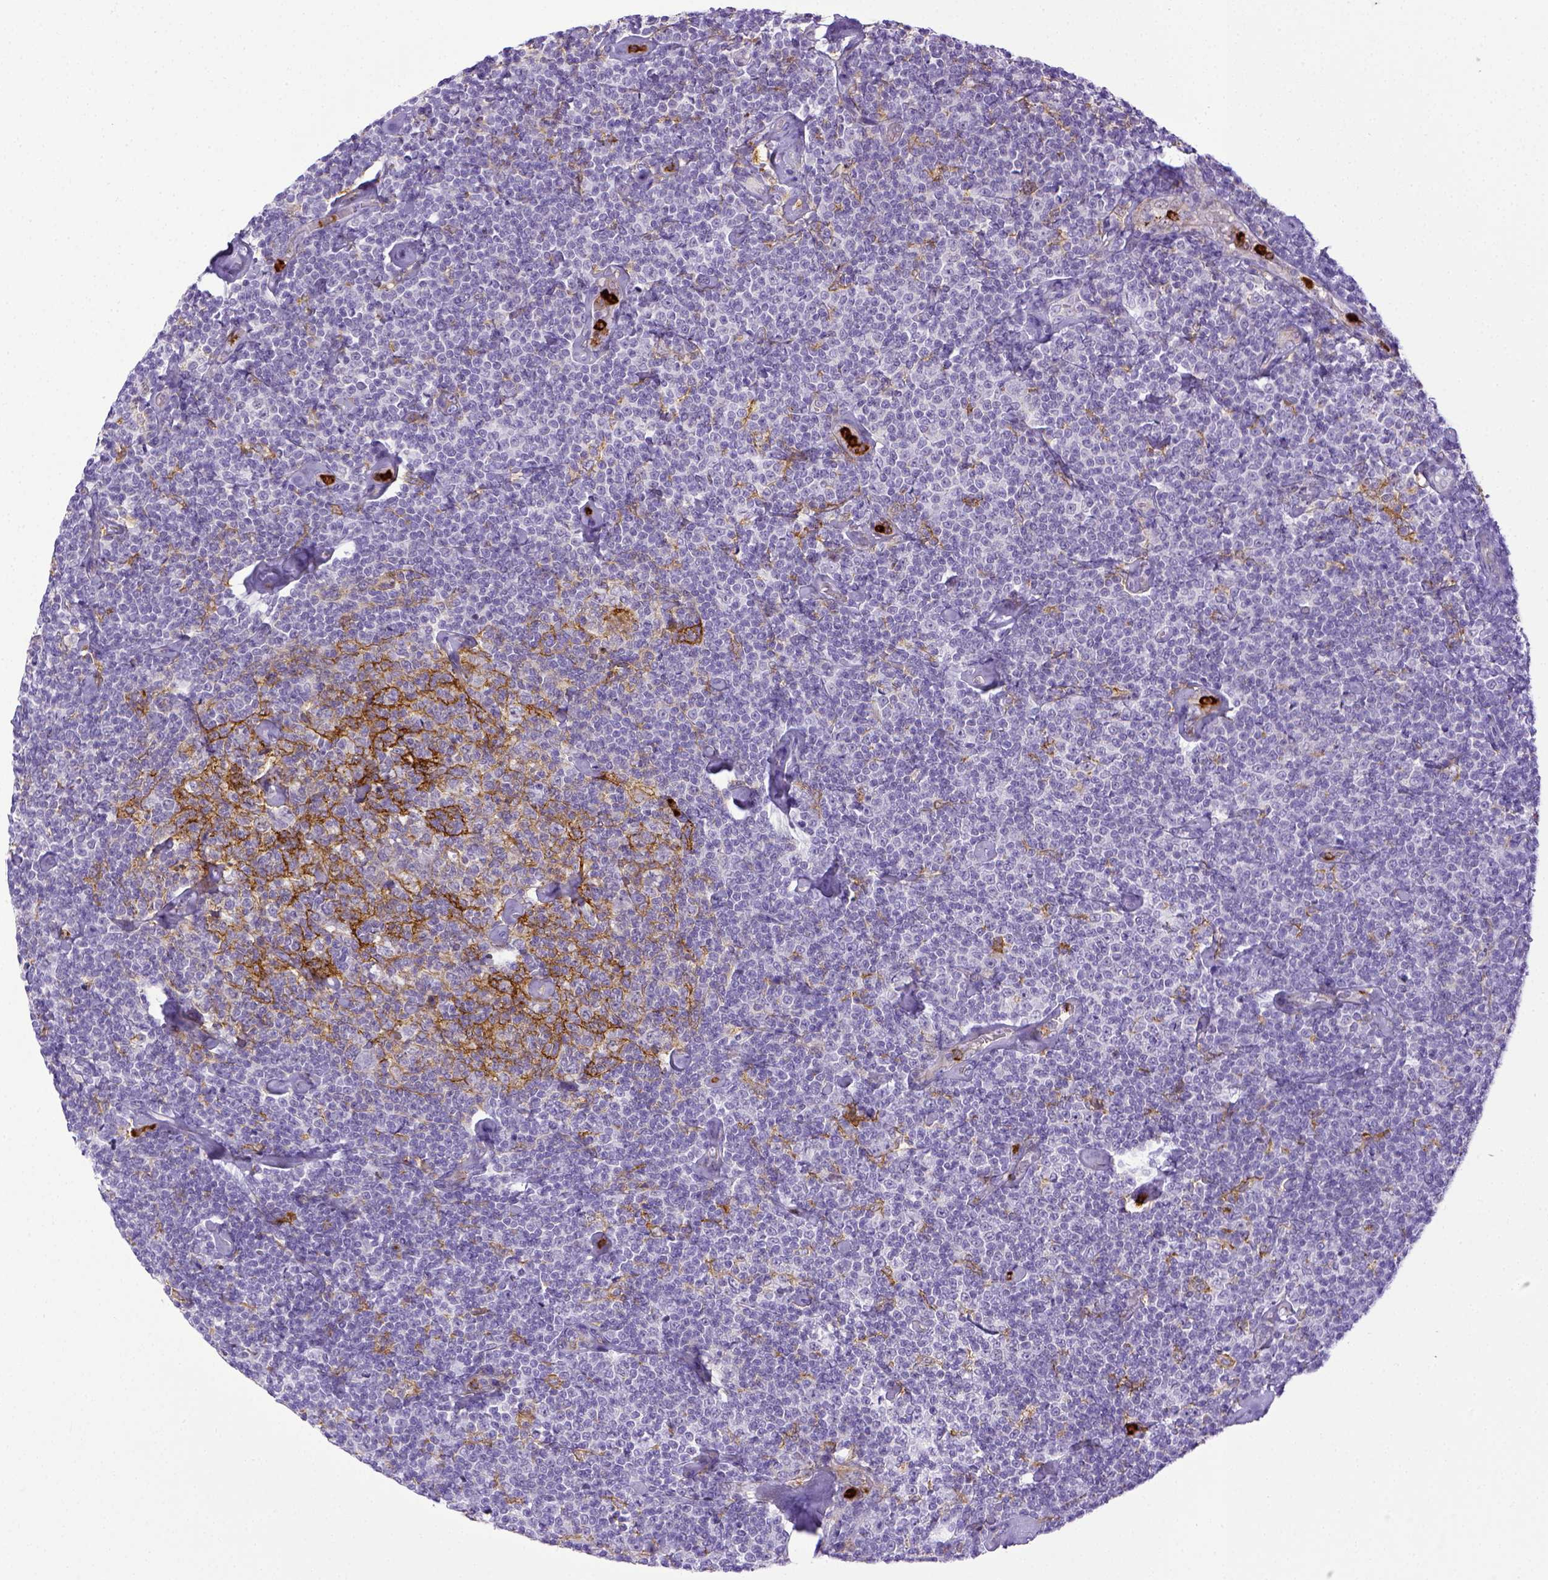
{"staining": {"intensity": "negative", "quantity": "none", "location": "none"}, "tissue": "lymphoma", "cell_type": "Tumor cells", "image_type": "cancer", "snomed": [{"axis": "morphology", "description": "Malignant lymphoma, non-Hodgkin's type, Low grade"}, {"axis": "topography", "description": "Lymph node"}], "caption": "Photomicrograph shows no protein expression in tumor cells of lymphoma tissue.", "gene": "ITGAM", "patient": {"sex": "male", "age": 81}}